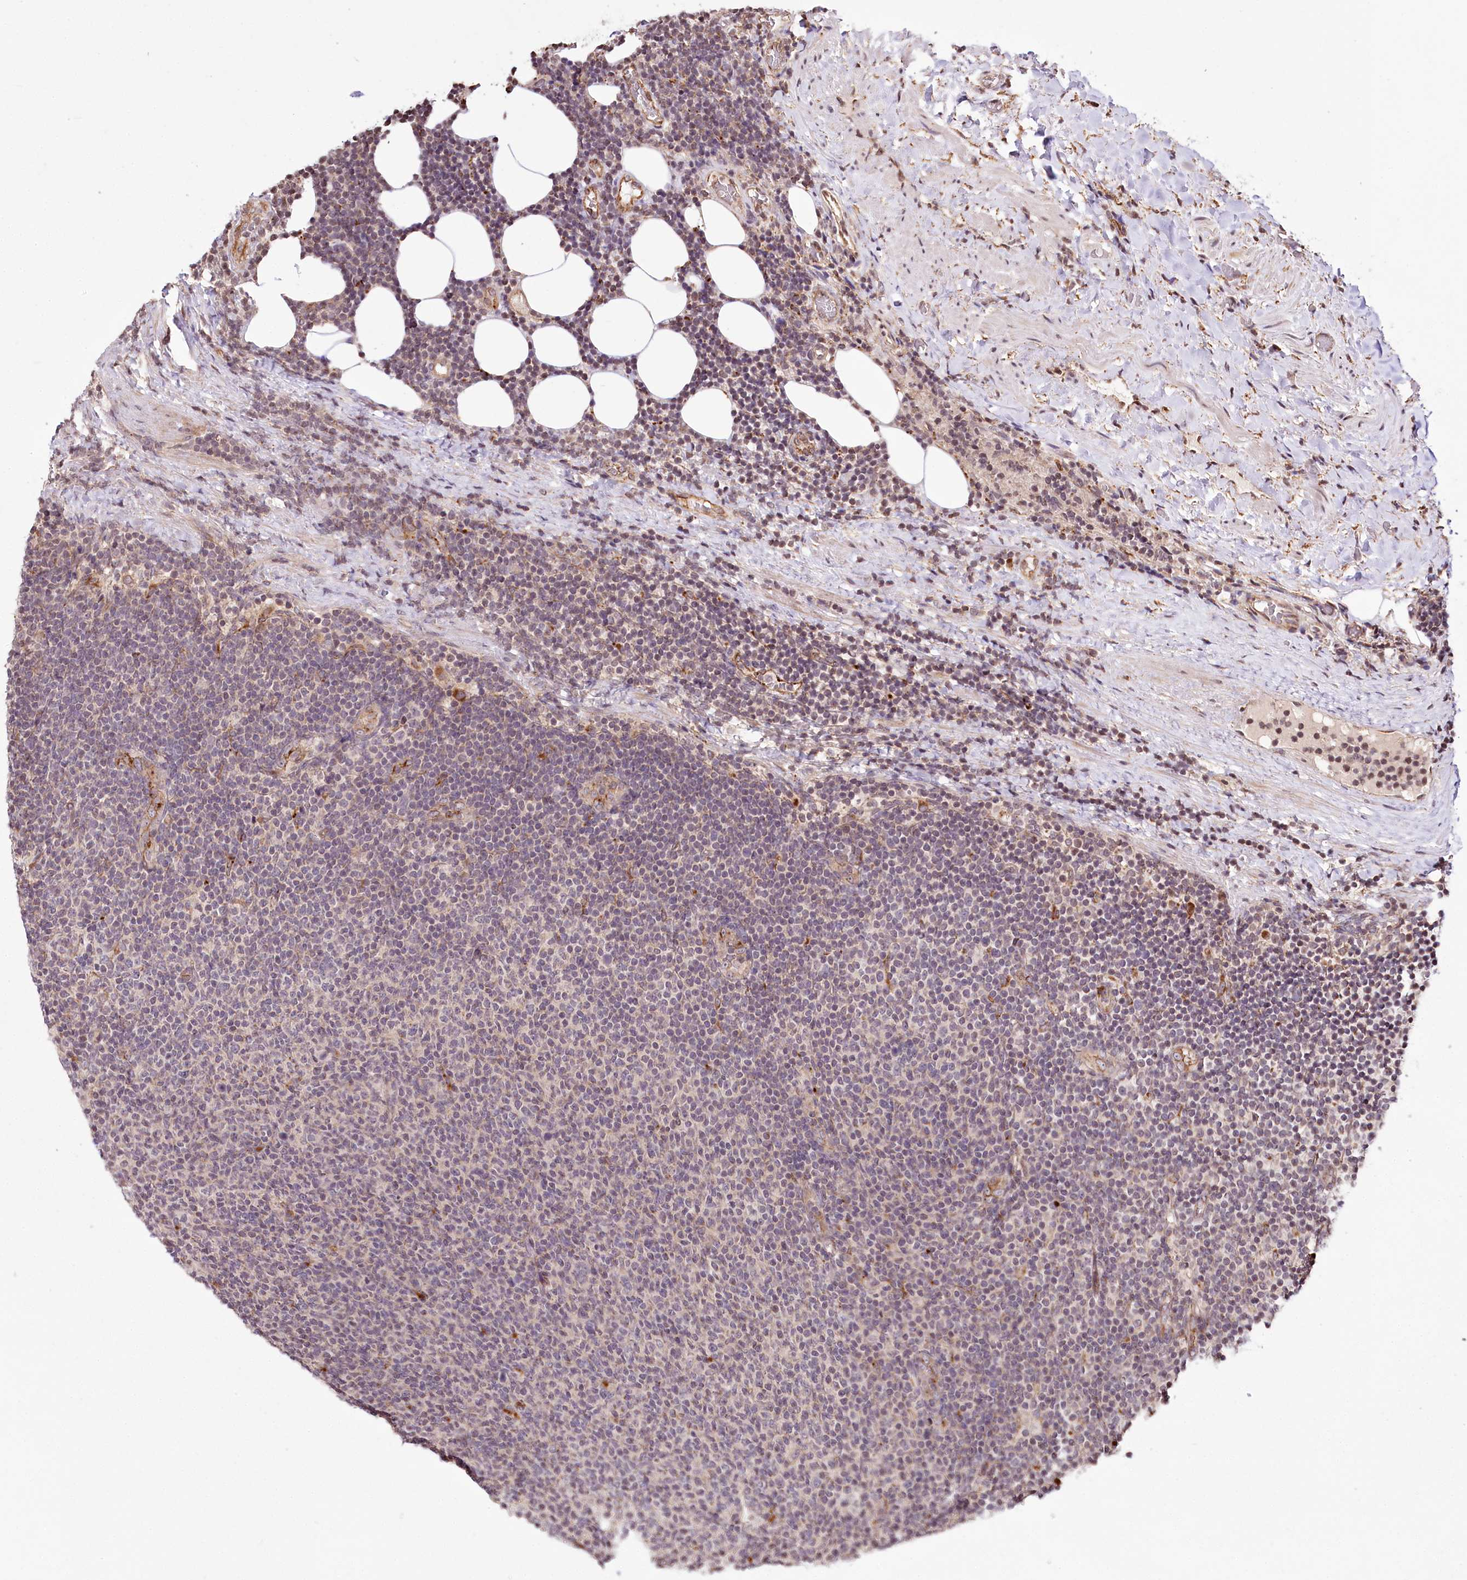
{"staining": {"intensity": "weak", "quantity": "<25%", "location": "cytoplasmic/membranous"}, "tissue": "lymphoma", "cell_type": "Tumor cells", "image_type": "cancer", "snomed": [{"axis": "morphology", "description": "Malignant lymphoma, non-Hodgkin's type, Low grade"}, {"axis": "topography", "description": "Lymph node"}], "caption": "Tumor cells are negative for brown protein staining in lymphoma.", "gene": "HOXC8", "patient": {"sex": "male", "age": 66}}